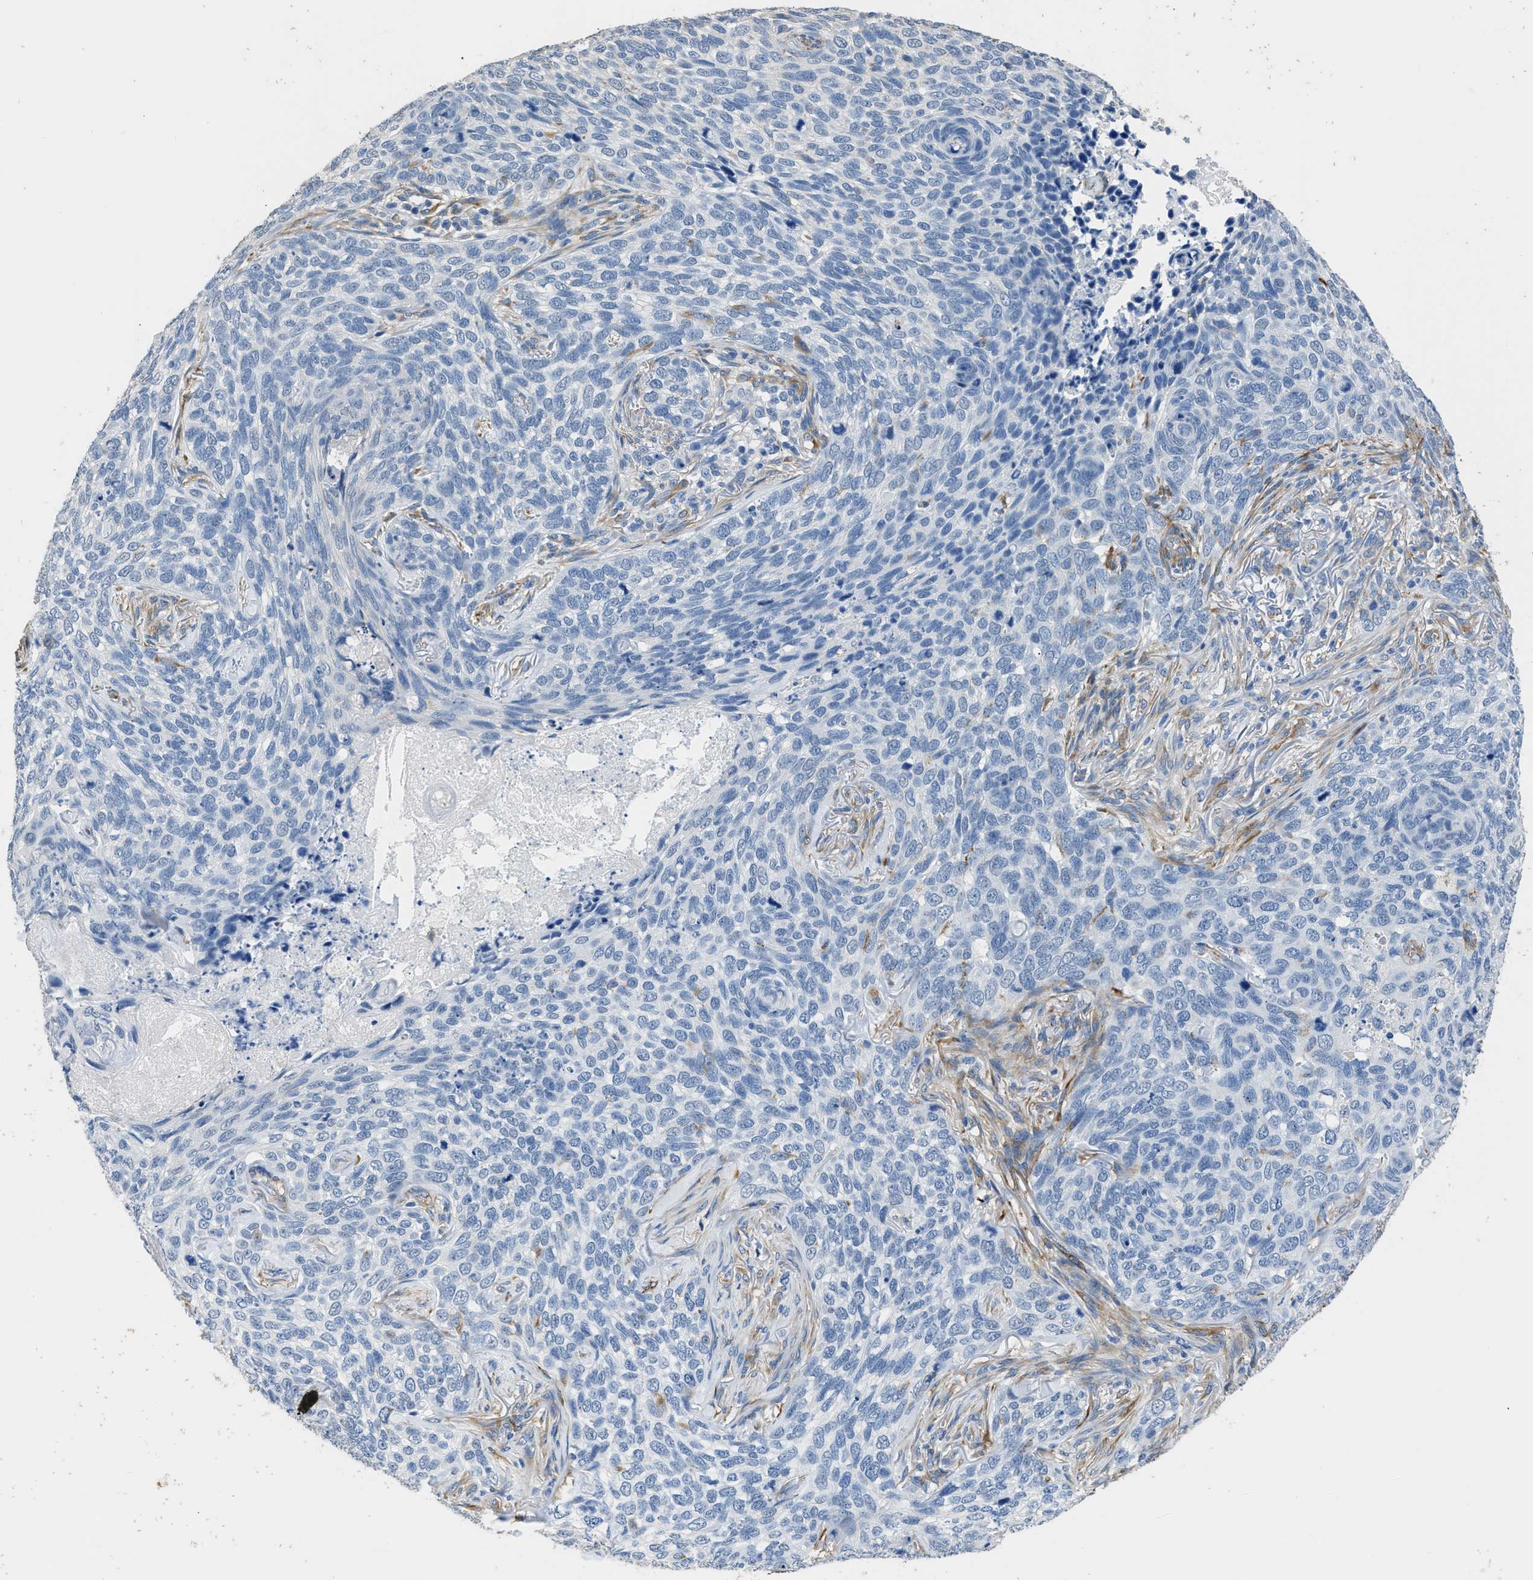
{"staining": {"intensity": "negative", "quantity": "none", "location": "none"}, "tissue": "skin cancer", "cell_type": "Tumor cells", "image_type": "cancer", "snomed": [{"axis": "morphology", "description": "Basal cell carcinoma"}, {"axis": "topography", "description": "Skin"}], "caption": "This is a histopathology image of IHC staining of skin cancer (basal cell carcinoma), which shows no positivity in tumor cells. The staining was performed using DAB (3,3'-diaminobenzidine) to visualize the protein expression in brown, while the nuclei were stained in blue with hematoxylin (Magnification: 20x).", "gene": "ZSWIM5", "patient": {"sex": "female", "age": 64}}